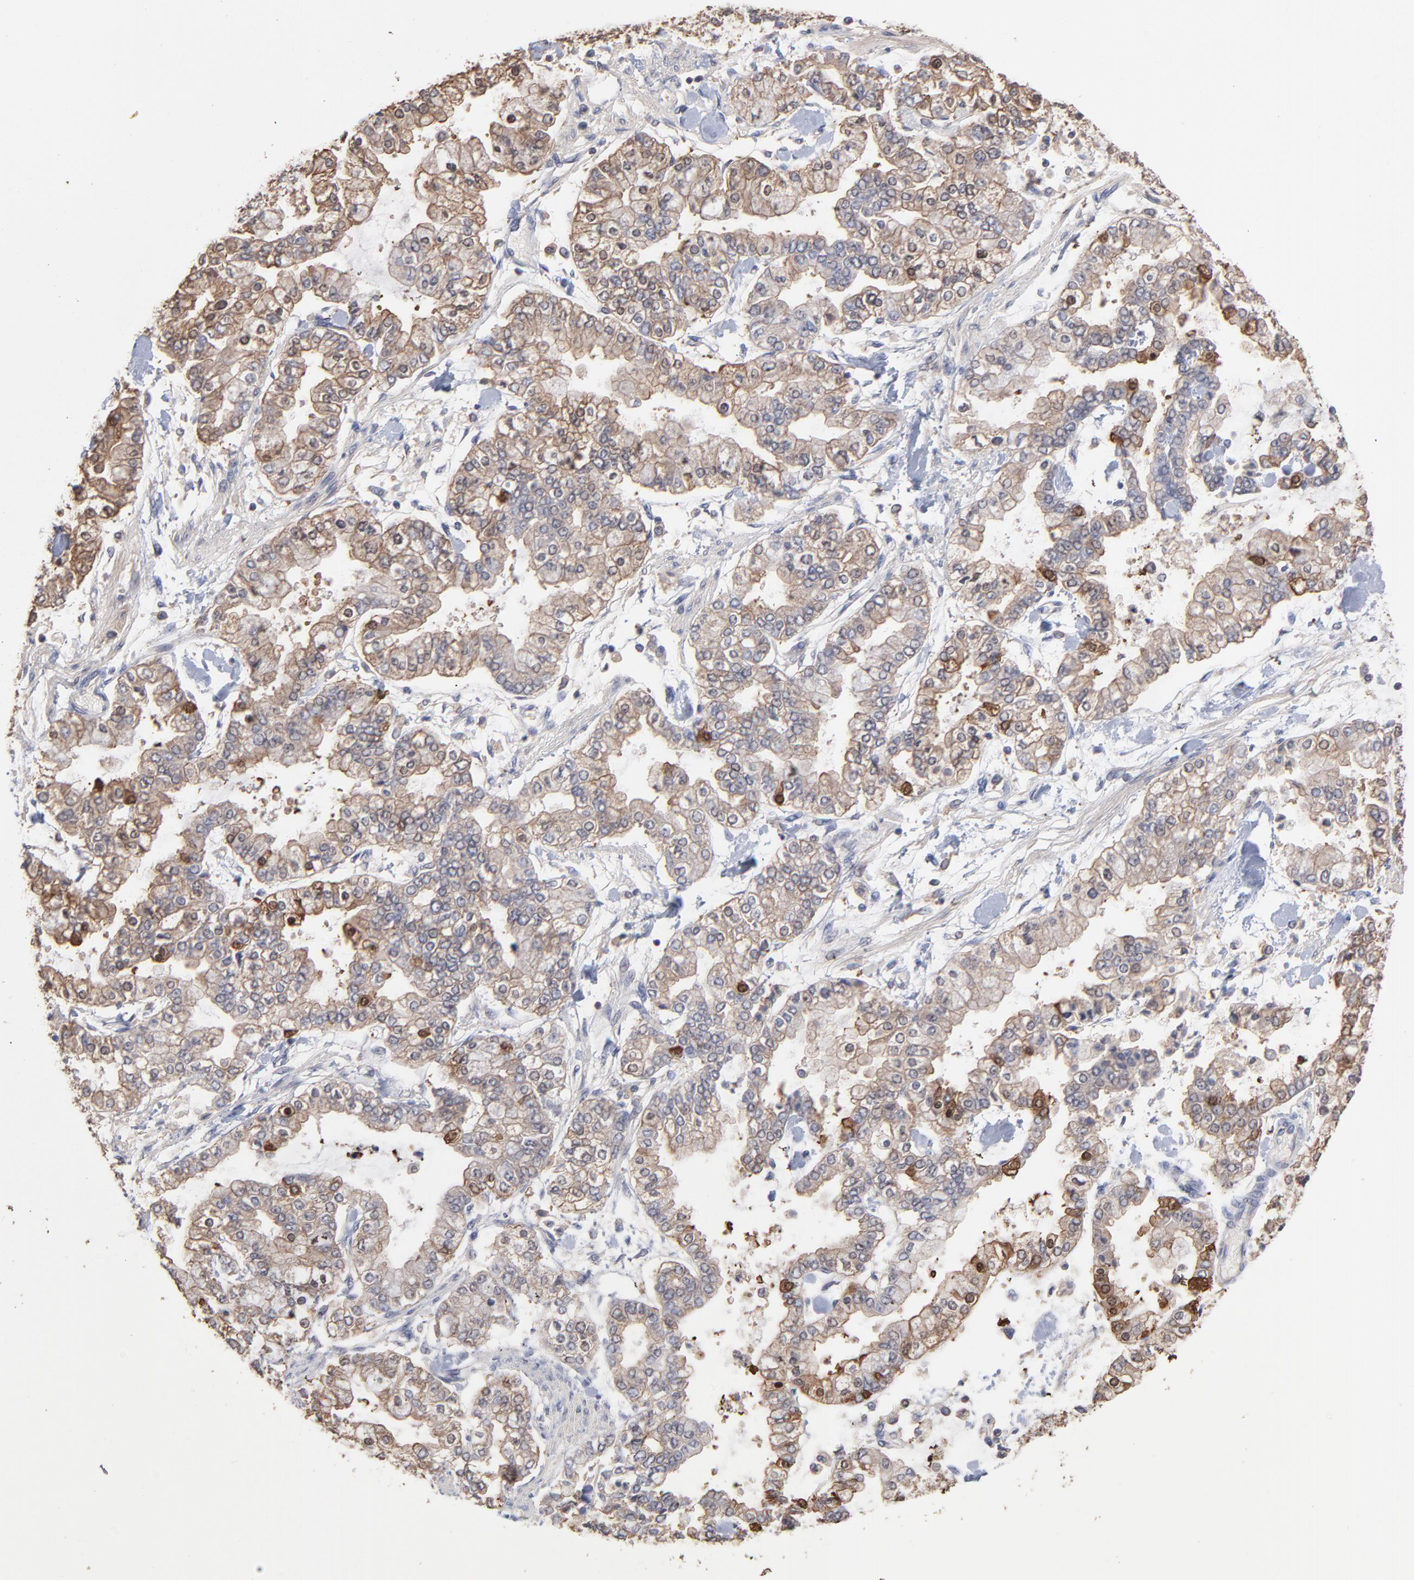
{"staining": {"intensity": "moderate", "quantity": ">75%", "location": "cytoplasmic/membranous,nuclear"}, "tissue": "stomach cancer", "cell_type": "Tumor cells", "image_type": "cancer", "snomed": [{"axis": "morphology", "description": "Normal tissue, NOS"}, {"axis": "morphology", "description": "Adenocarcinoma, NOS"}, {"axis": "topography", "description": "Stomach, upper"}, {"axis": "topography", "description": "Stomach"}], "caption": "Stomach adenocarcinoma tissue exhibits moderate cytoplasmic/membranous and nuclear positivity in approximately >75% of tumor cells (DAB = brown stain, brightfield microscopy at high magnification).", "gene": "TANGO2", "patient": {"sex": "male", "age": 76}}